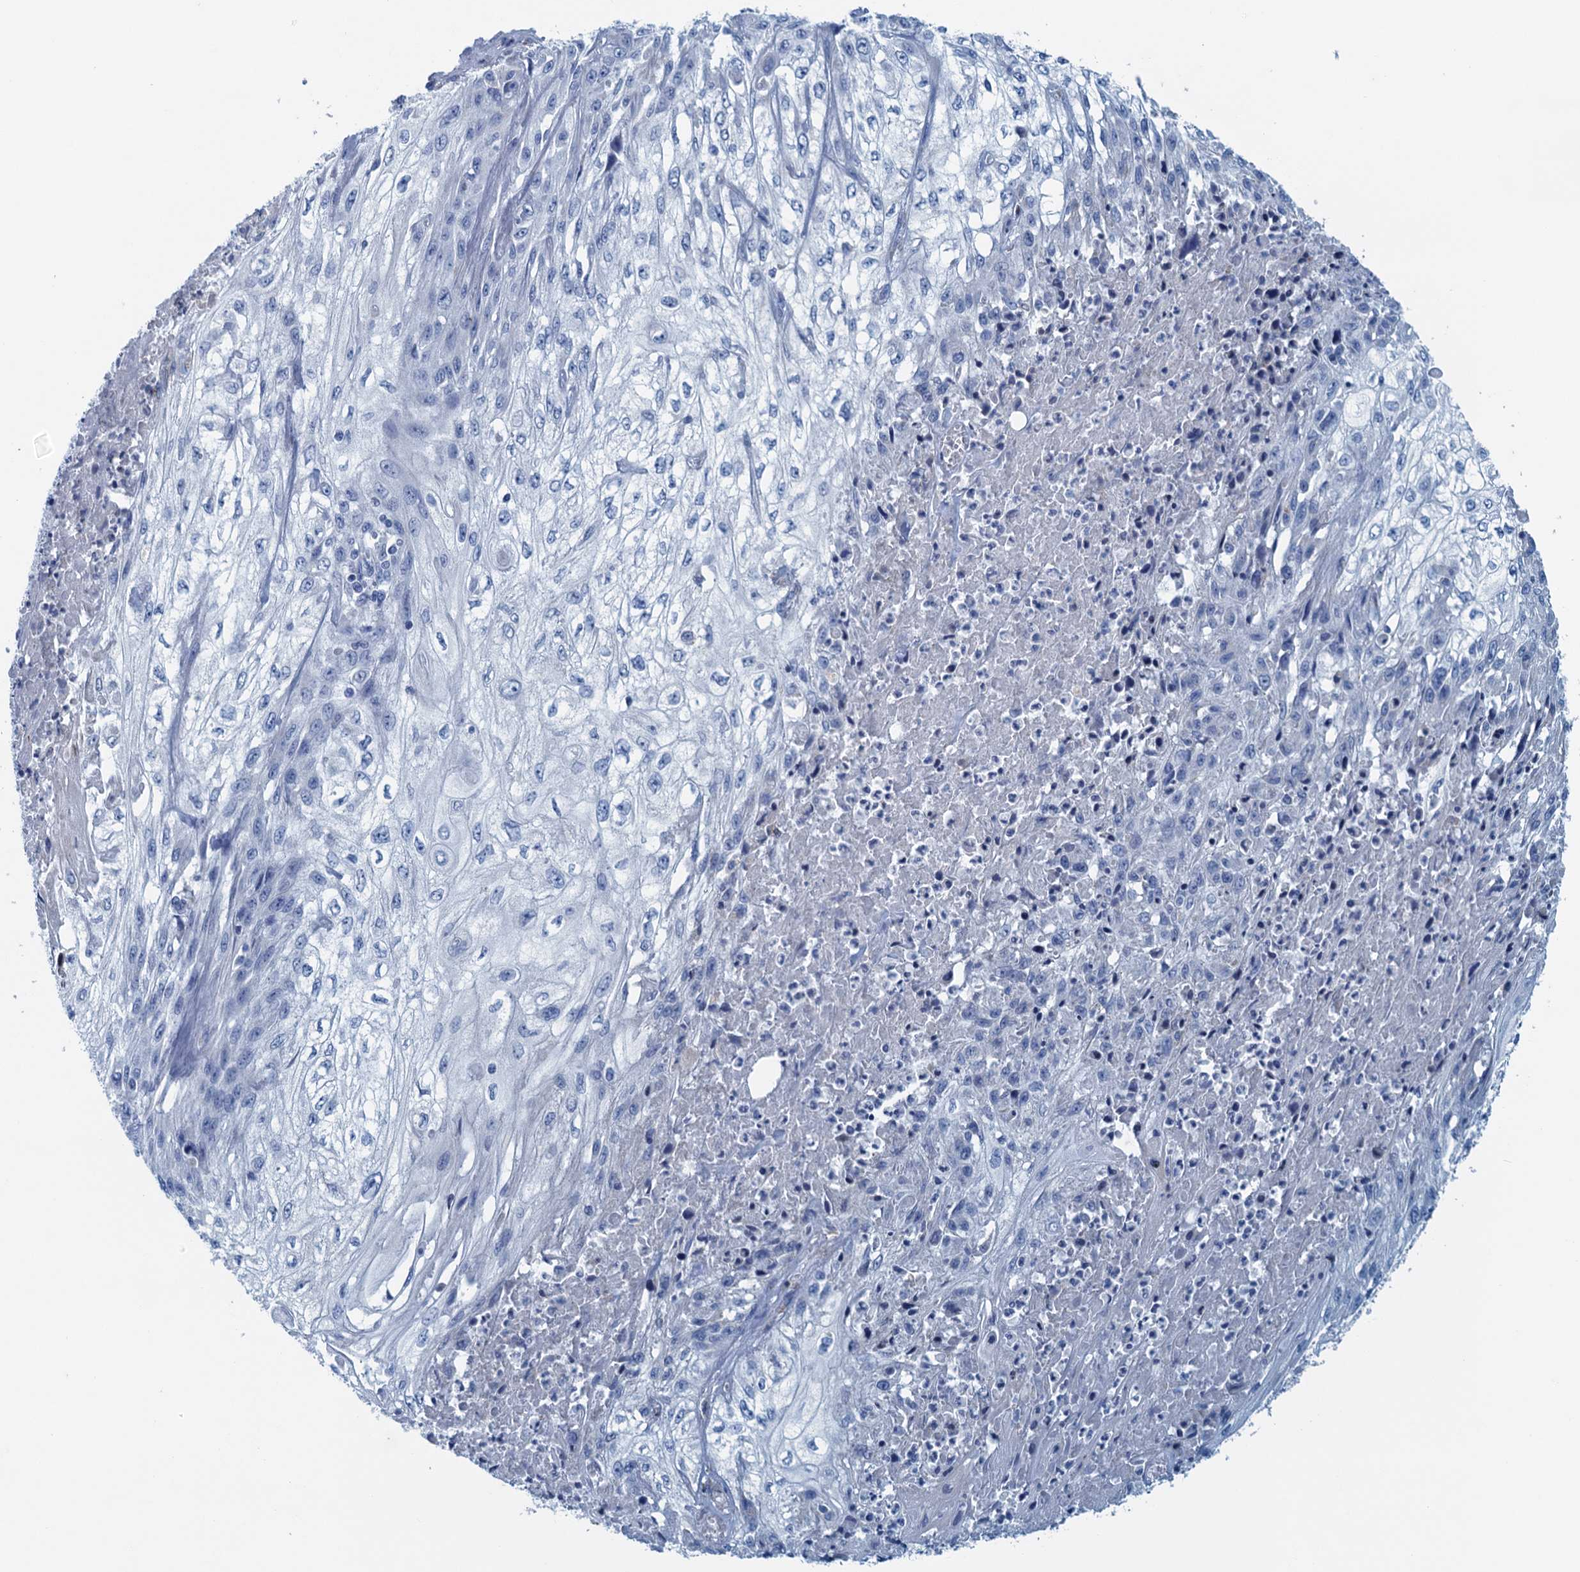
{"staining": {"intensity": "negative", "quantity": "none", "location": "none"}, "tissue": "skin cancer", "cell_type": "Tumor cells", "image_type": "cancer", "snomed": [{"axis": "morphology", "description": "Squamous cell carcinoma, NOS"}, {"axis": "morphology", "description": "Squamous cell carcinoma, metastatic, NOS"}, {"axis": "topography", "description": "Skin"}, {"axis": "topography", "description": "Lymph node"}], "caption": "Immunohistochemistry (IHC) of skin cancer (squamous cell carcinoma) reveals no staining in tumor cells.", "gene": "C10orf88", "patient": {"sex": "male", "age": 75}}